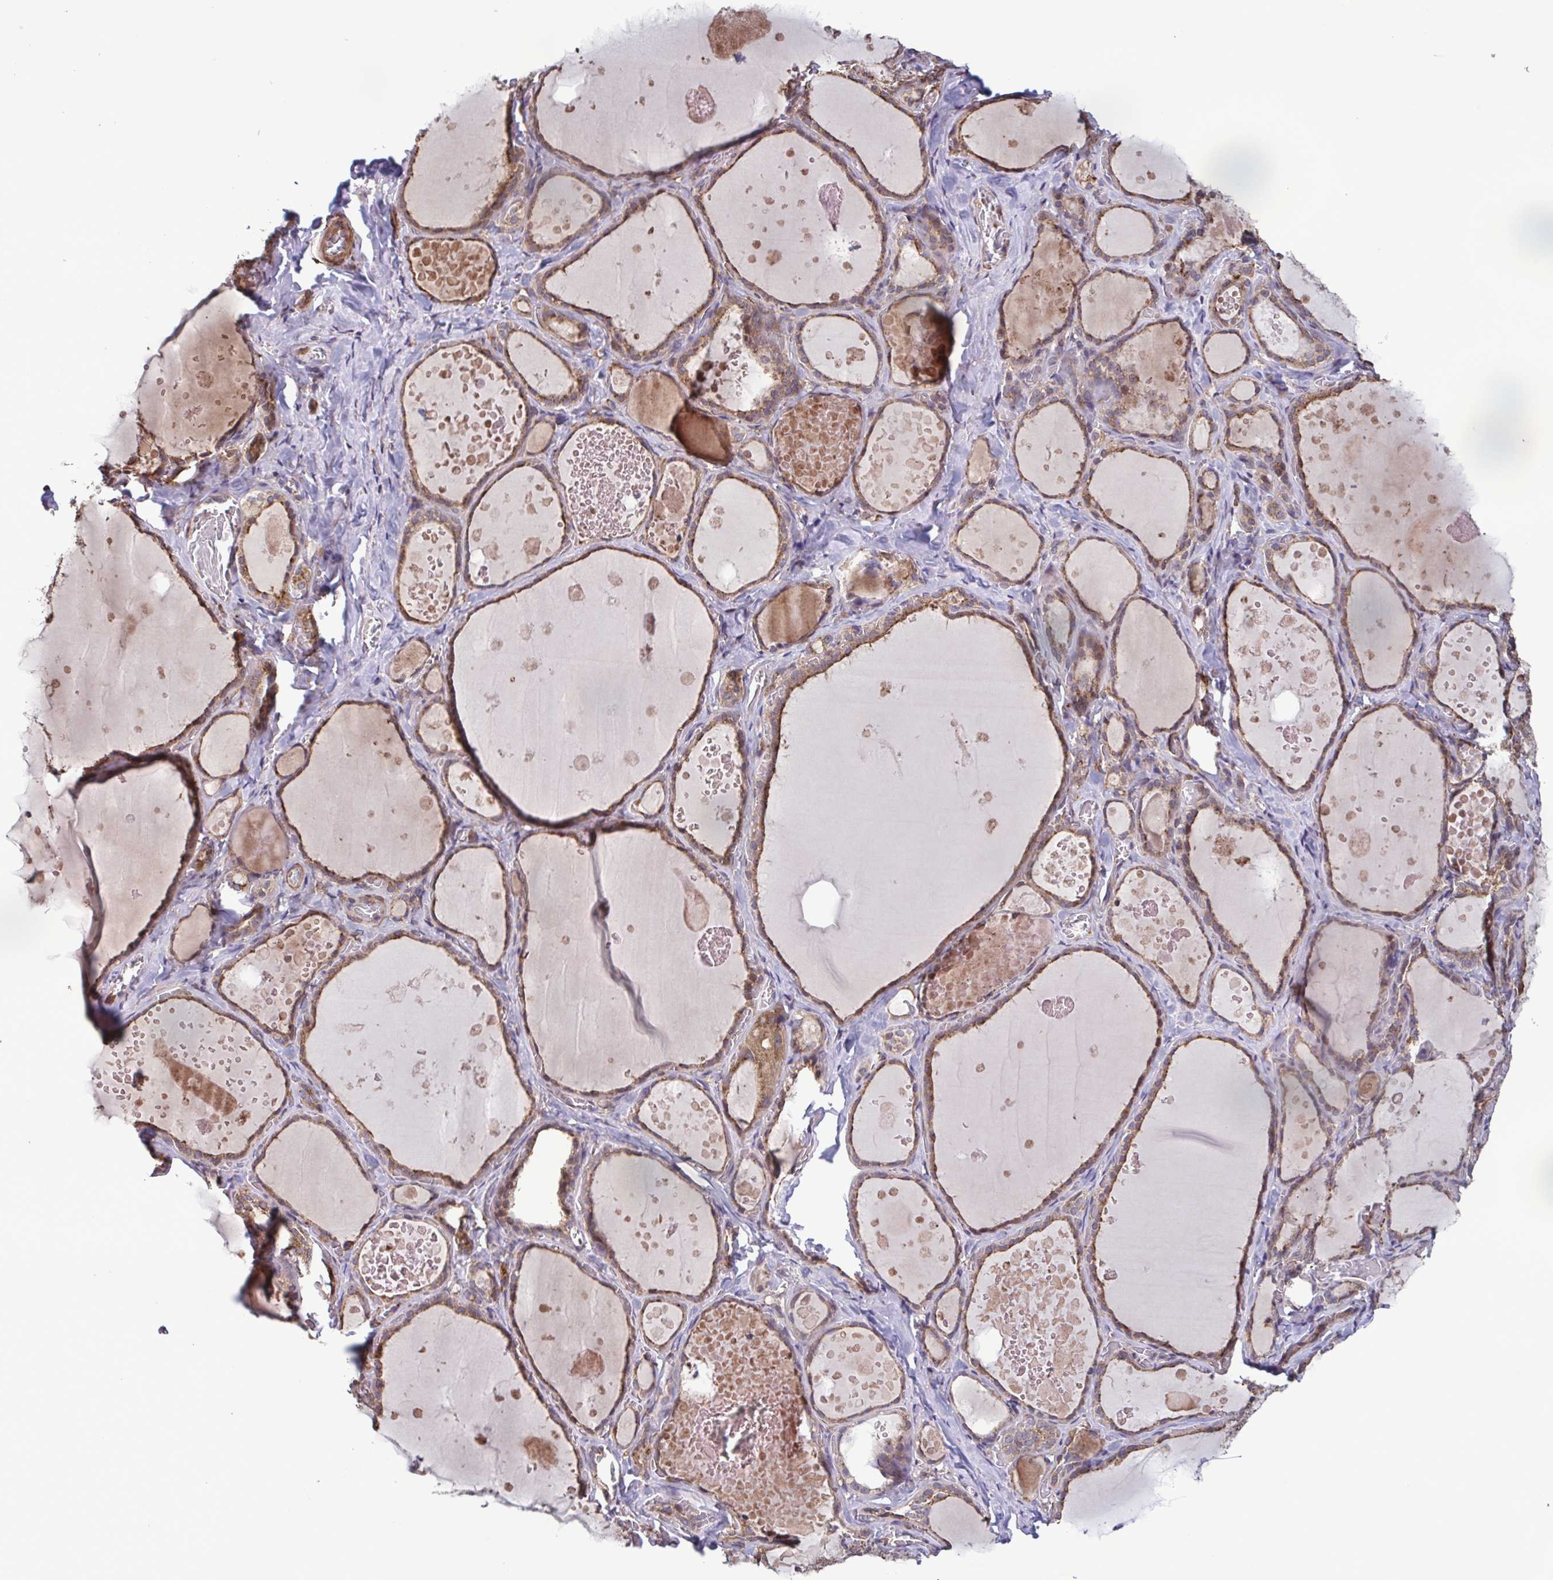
{"staining": {"intensity": "weak", "quantity": ">75%", "location": "cytoplasmic/membranous,nuclear"}, "tissue": "thyroid gland", "cell_type": "Glandular cells", "image_type": "normal", "snomed": [{"axis": "morphology", "description": "Normal tissue, NOS"}, {"axis": "topography", "description": "Thyroid gland"}], "caption": "Protein staining of unremarkable thyroid gland demonstrates weak cytoplasmic/membranous,nuclear staining in about >75% of glandular cells.", "gene": "ZNF200", "patient": {"sex": "female", "age": 56}}